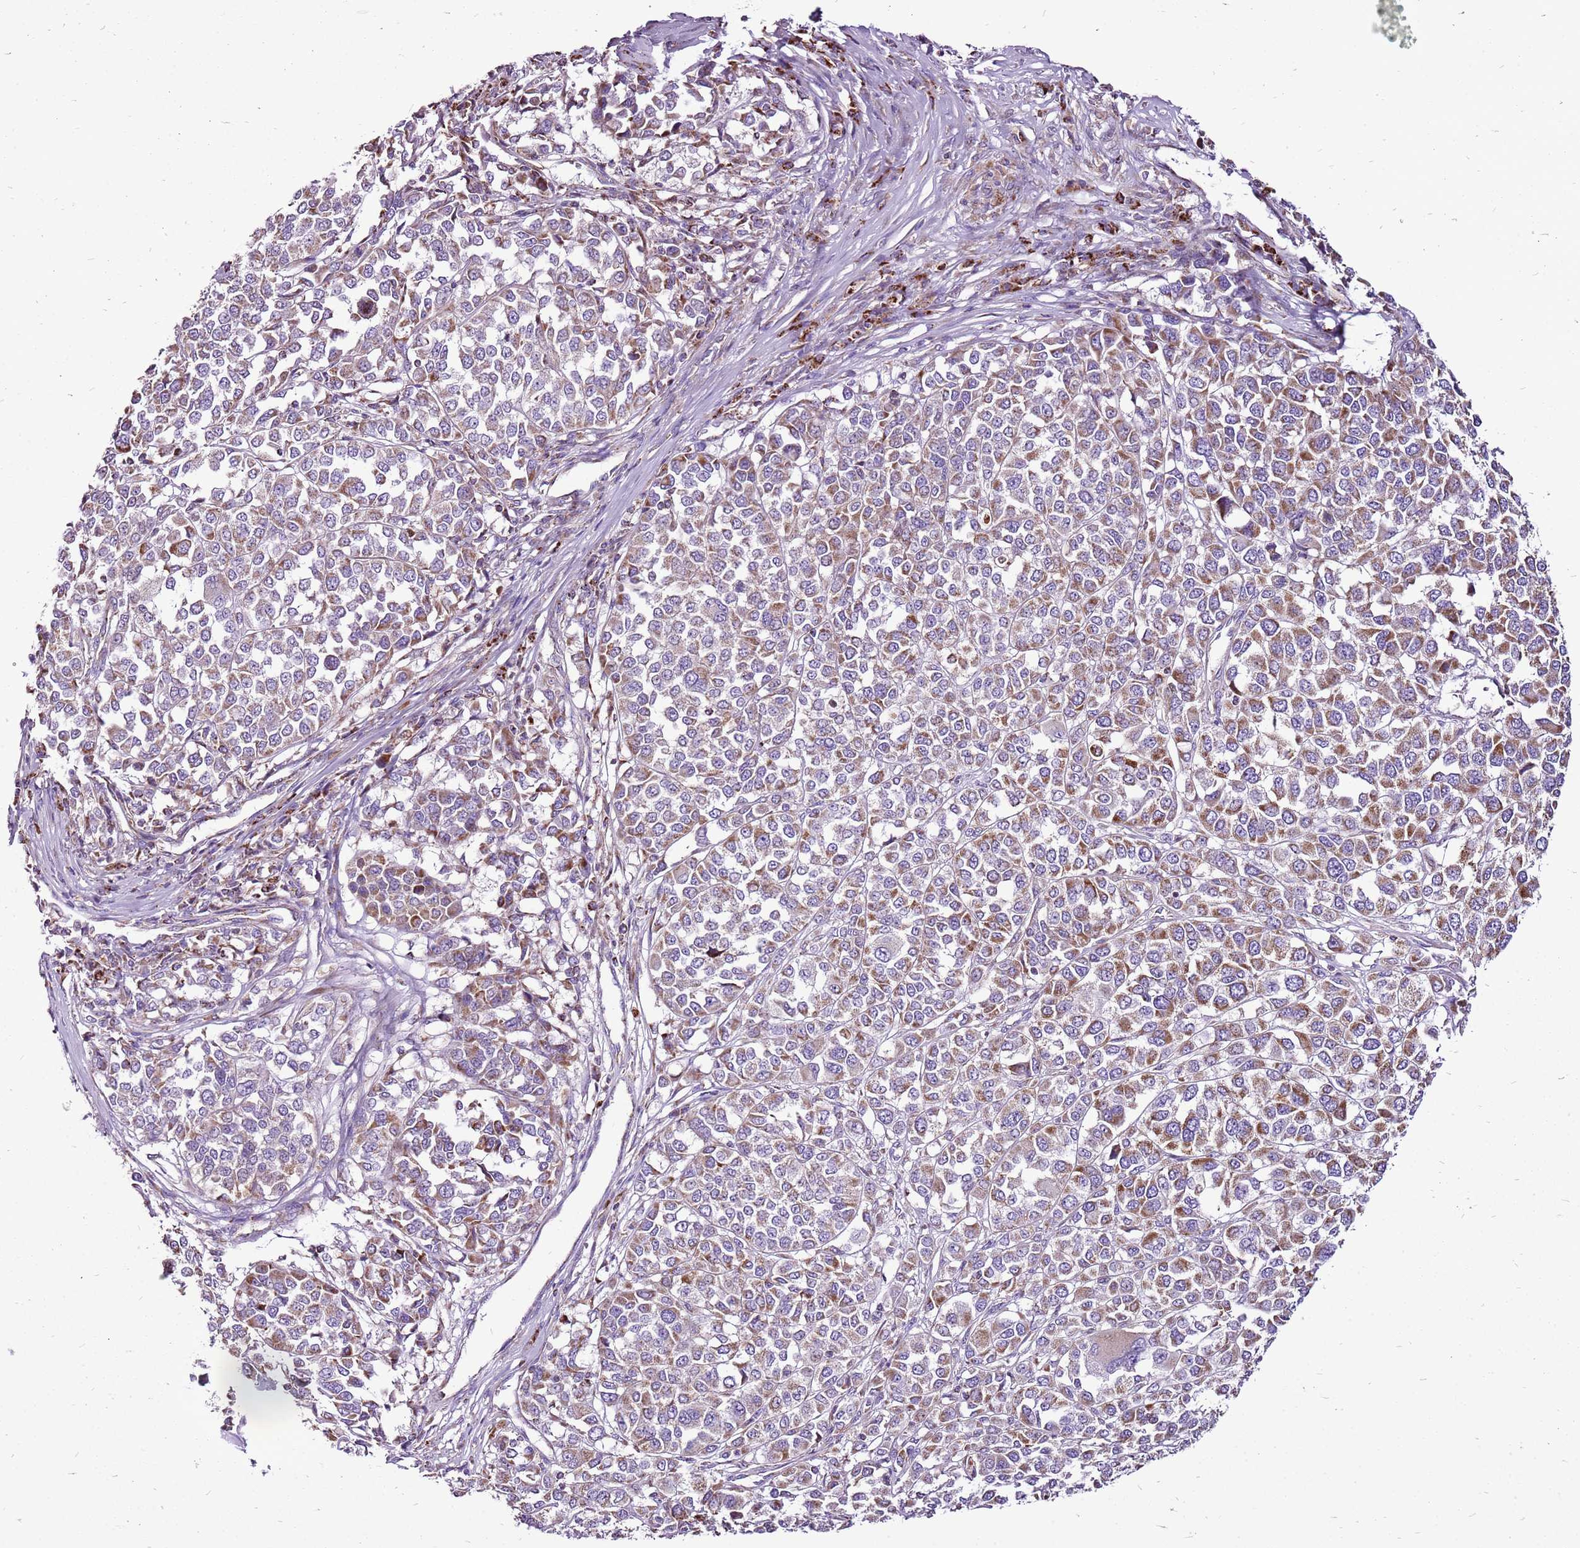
{"staining": {"intensity": "moderate", "quantity": ">75%", "location": "cytoplasmic/membranous"}, "tissue": "melanoma", "cell_type": "Tumor cells", "image_type": "cancer", "snomed": [{"axis": "morphology", "description": "Malignant melanoma, Metastatic site"}, {"axis": "topography", "description": "Lymph node"}], "caption": "Brown immunohistochemical staining in human malignant melanoma (metastatic site) shows moderate cytoplasmic/membranous expression in approximately >75% of tumor cells. The staining is performed using DAB (3,3'-diaminobenzidine) brown chromogen to label protein expression. The nuclei are counter-stained blue using hematoxylin.", "gene": "GCDH", "patient": {"sex": "male", "age": 44}}